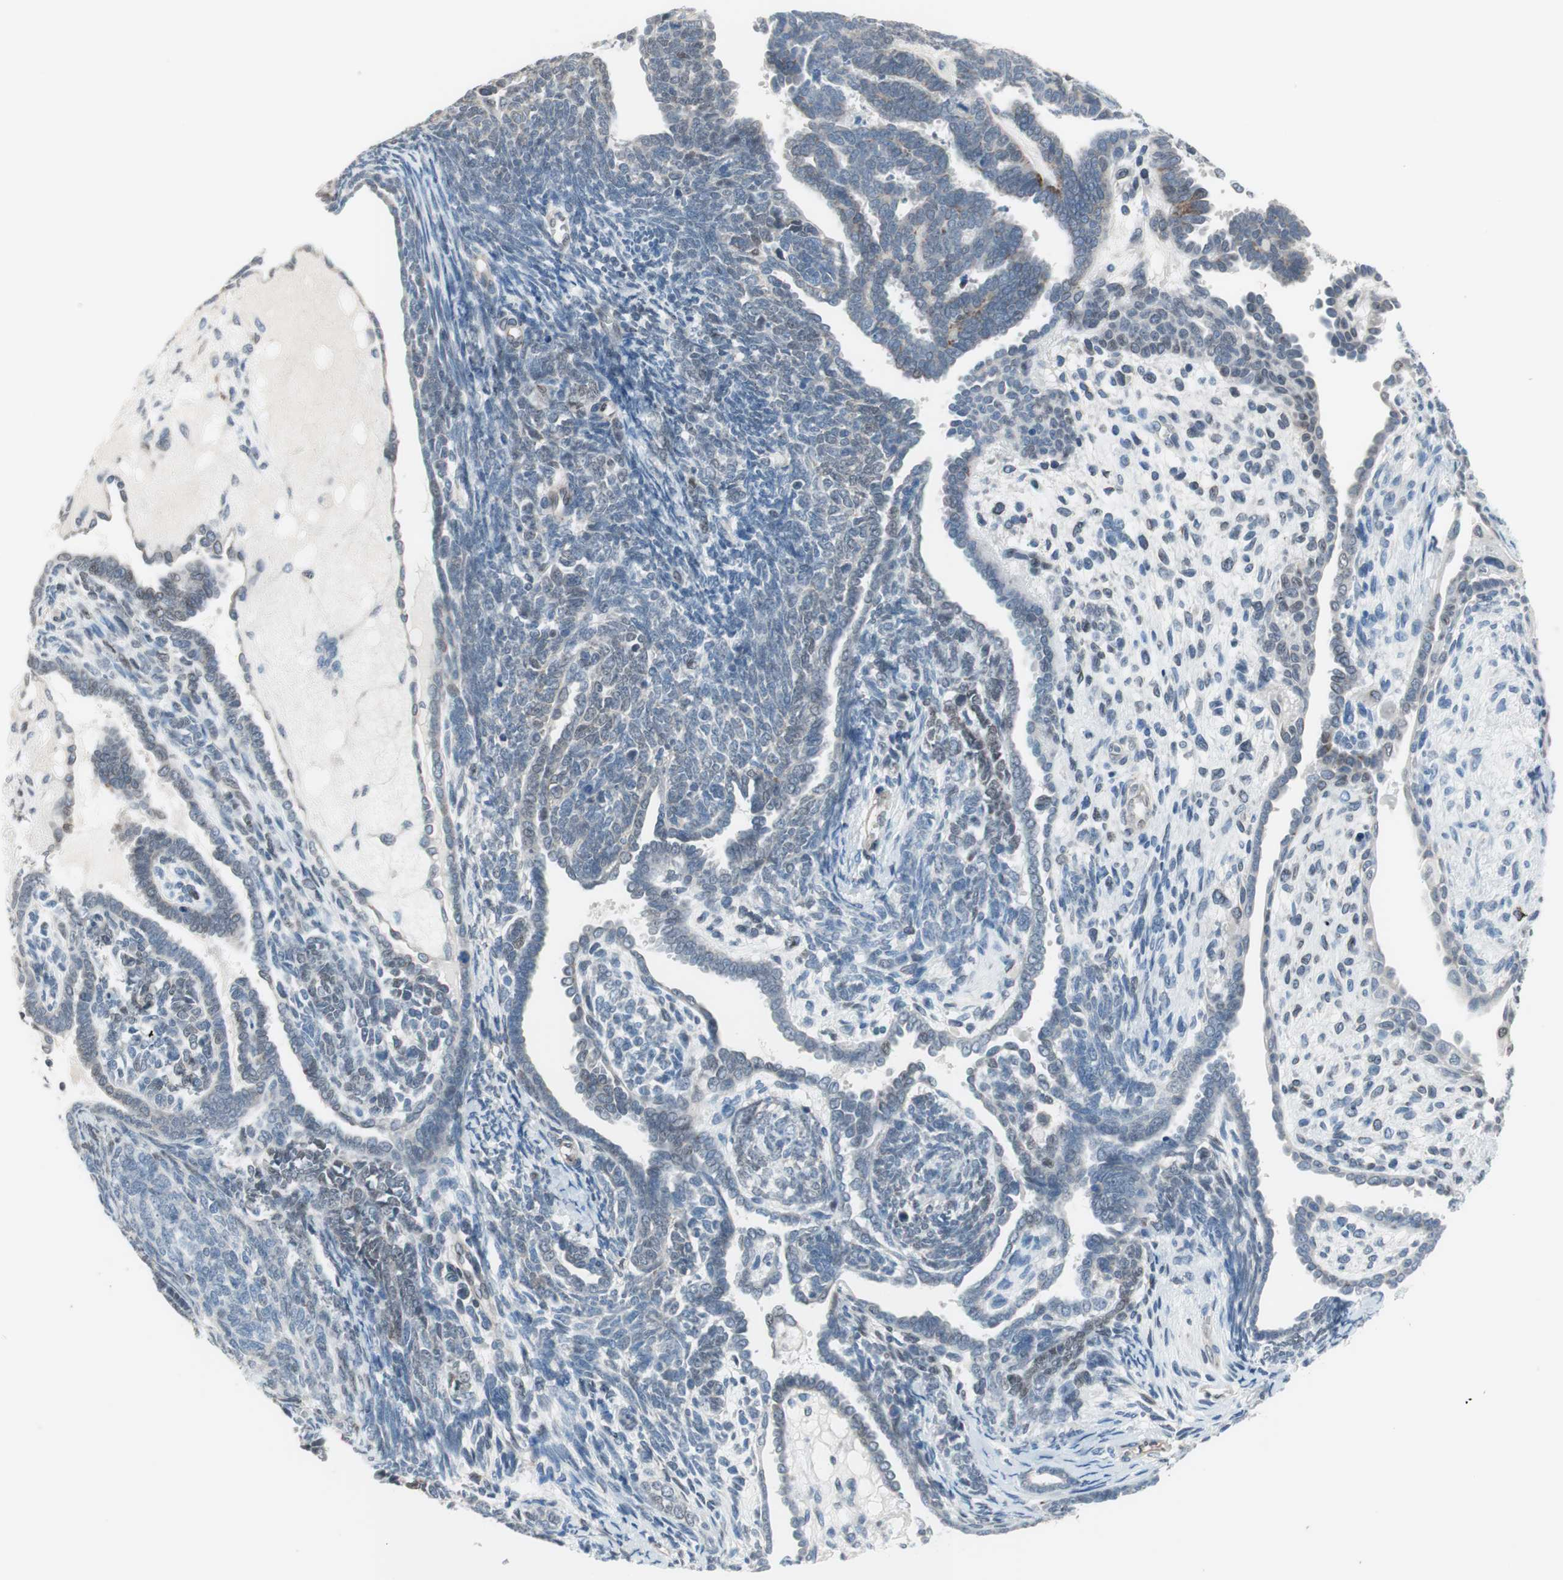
{"staining": {"intensity": "negative", "quantity": "none", "location": "none"}, "tissue": "endometrial cancer", "cell_type": "Tumor cells", "image_type": "cancer", "snomed": [{"axis": "morphology", "description": "Neoplasm, malignant, NOS"}, {"axis": "topography", "description": "Endometrium"}], "caption": "Neoplasm (malignant) (endometrial) stained for a protein using IHC reveals no expression tumor cells.", "gene": "ARNT2", "patient": {"sex": "female", "age": 74}}